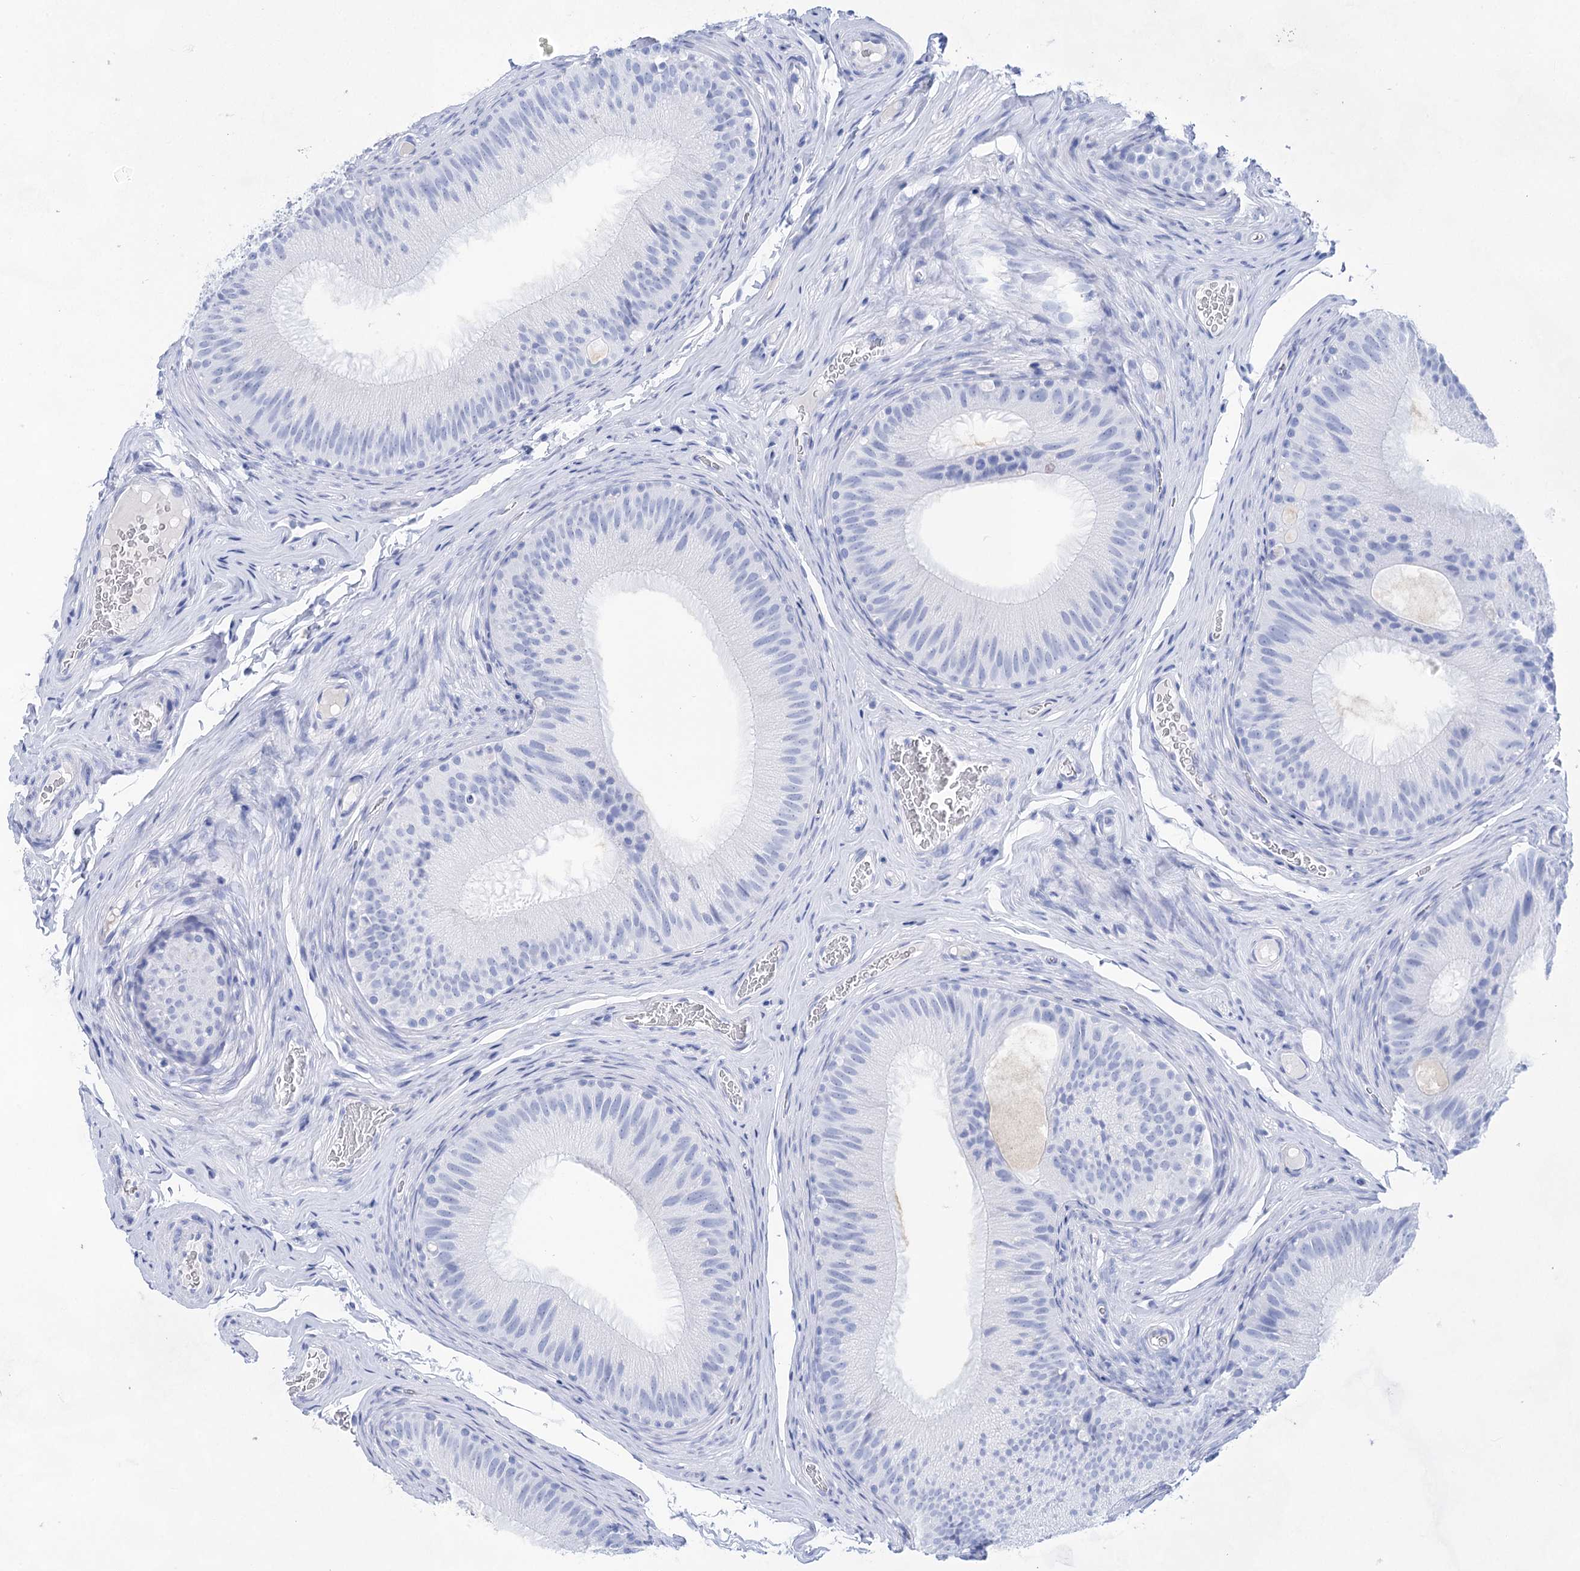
{"staining": {"intensity": "negative", "quantity": "none", "location": "none"}, "tissue": "epididymis", "cell_type": "Glandular cells", "image_type": "normal", "snomed": [{"axis": "morphology", "description": "Normal tissue, NOS"}, {"axis": "topography", "description": "Epididymis"}], "caption": "High power microscopy micrograph of an immunohistochemistry (IHC) micrograph of unremarkable epididymis, revealing no significant expression in glandular cells. (Brightfield microscopy of DAB IHC at high magnification).", "gene": "LALBA", "patient": {"sex": "male", "age": 34}}